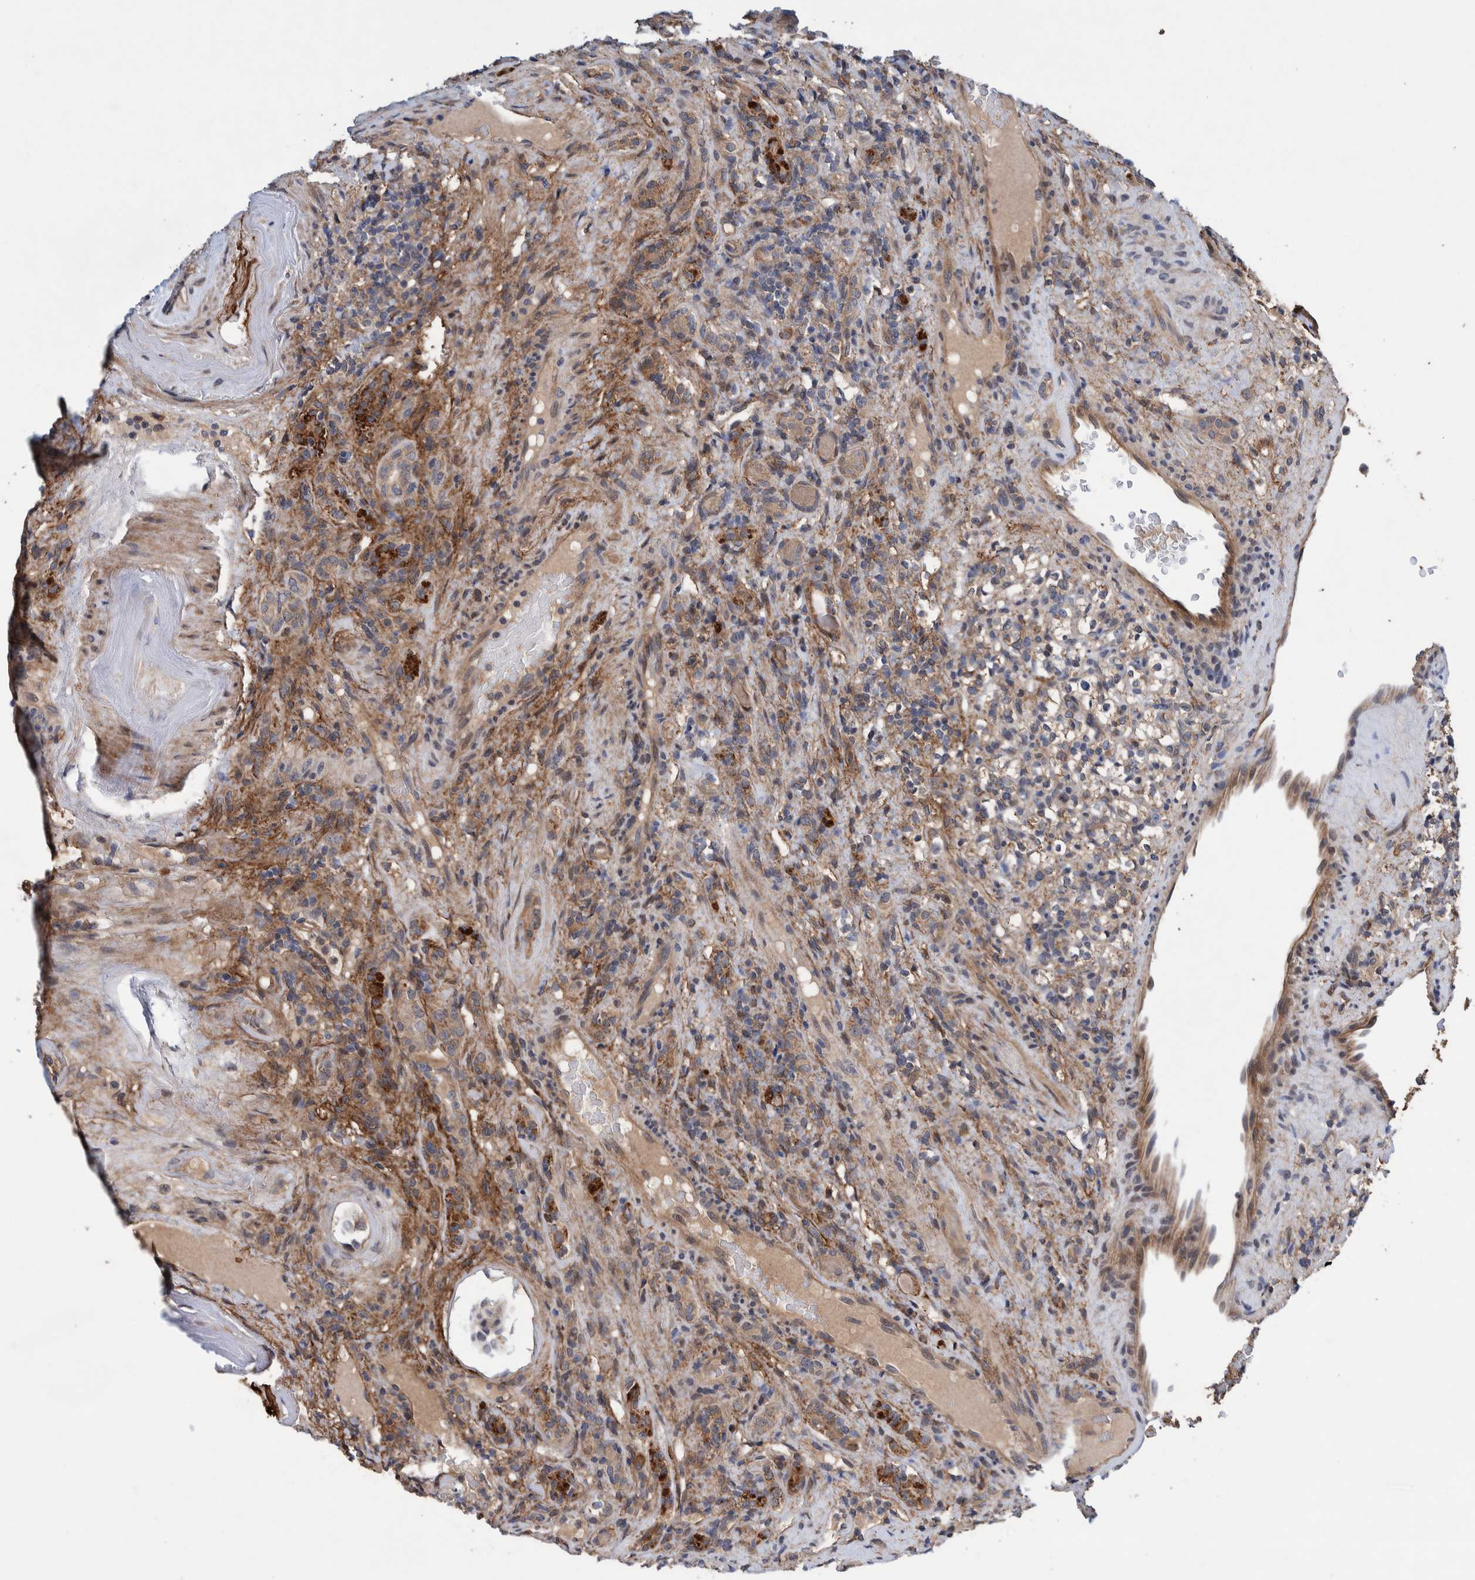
{"staining": {"intensity": "moderate", "quantity": ">75%", "location": "cytoplasmic/membranous"}, "tissue": "renal cancer", "cell_type": "Tumor cells", "image_type": "cancer", "snomed": [{"axis": "morphology", "description": "Normal tissue, NOS"}, {"axis": "morphology", "description": "Adenocarcinoma, NOS"}, {"axis": "topography", "description": "Kidney"}], "caption": "Moderate cytoplasmic/membranous staining for a protein is present in approximately >75% of tumor cells of renal cancer (adenocarcinoma) using IHC.", "gene": "PIK3R6", "patient": {"sex": "female", "age": 72}}